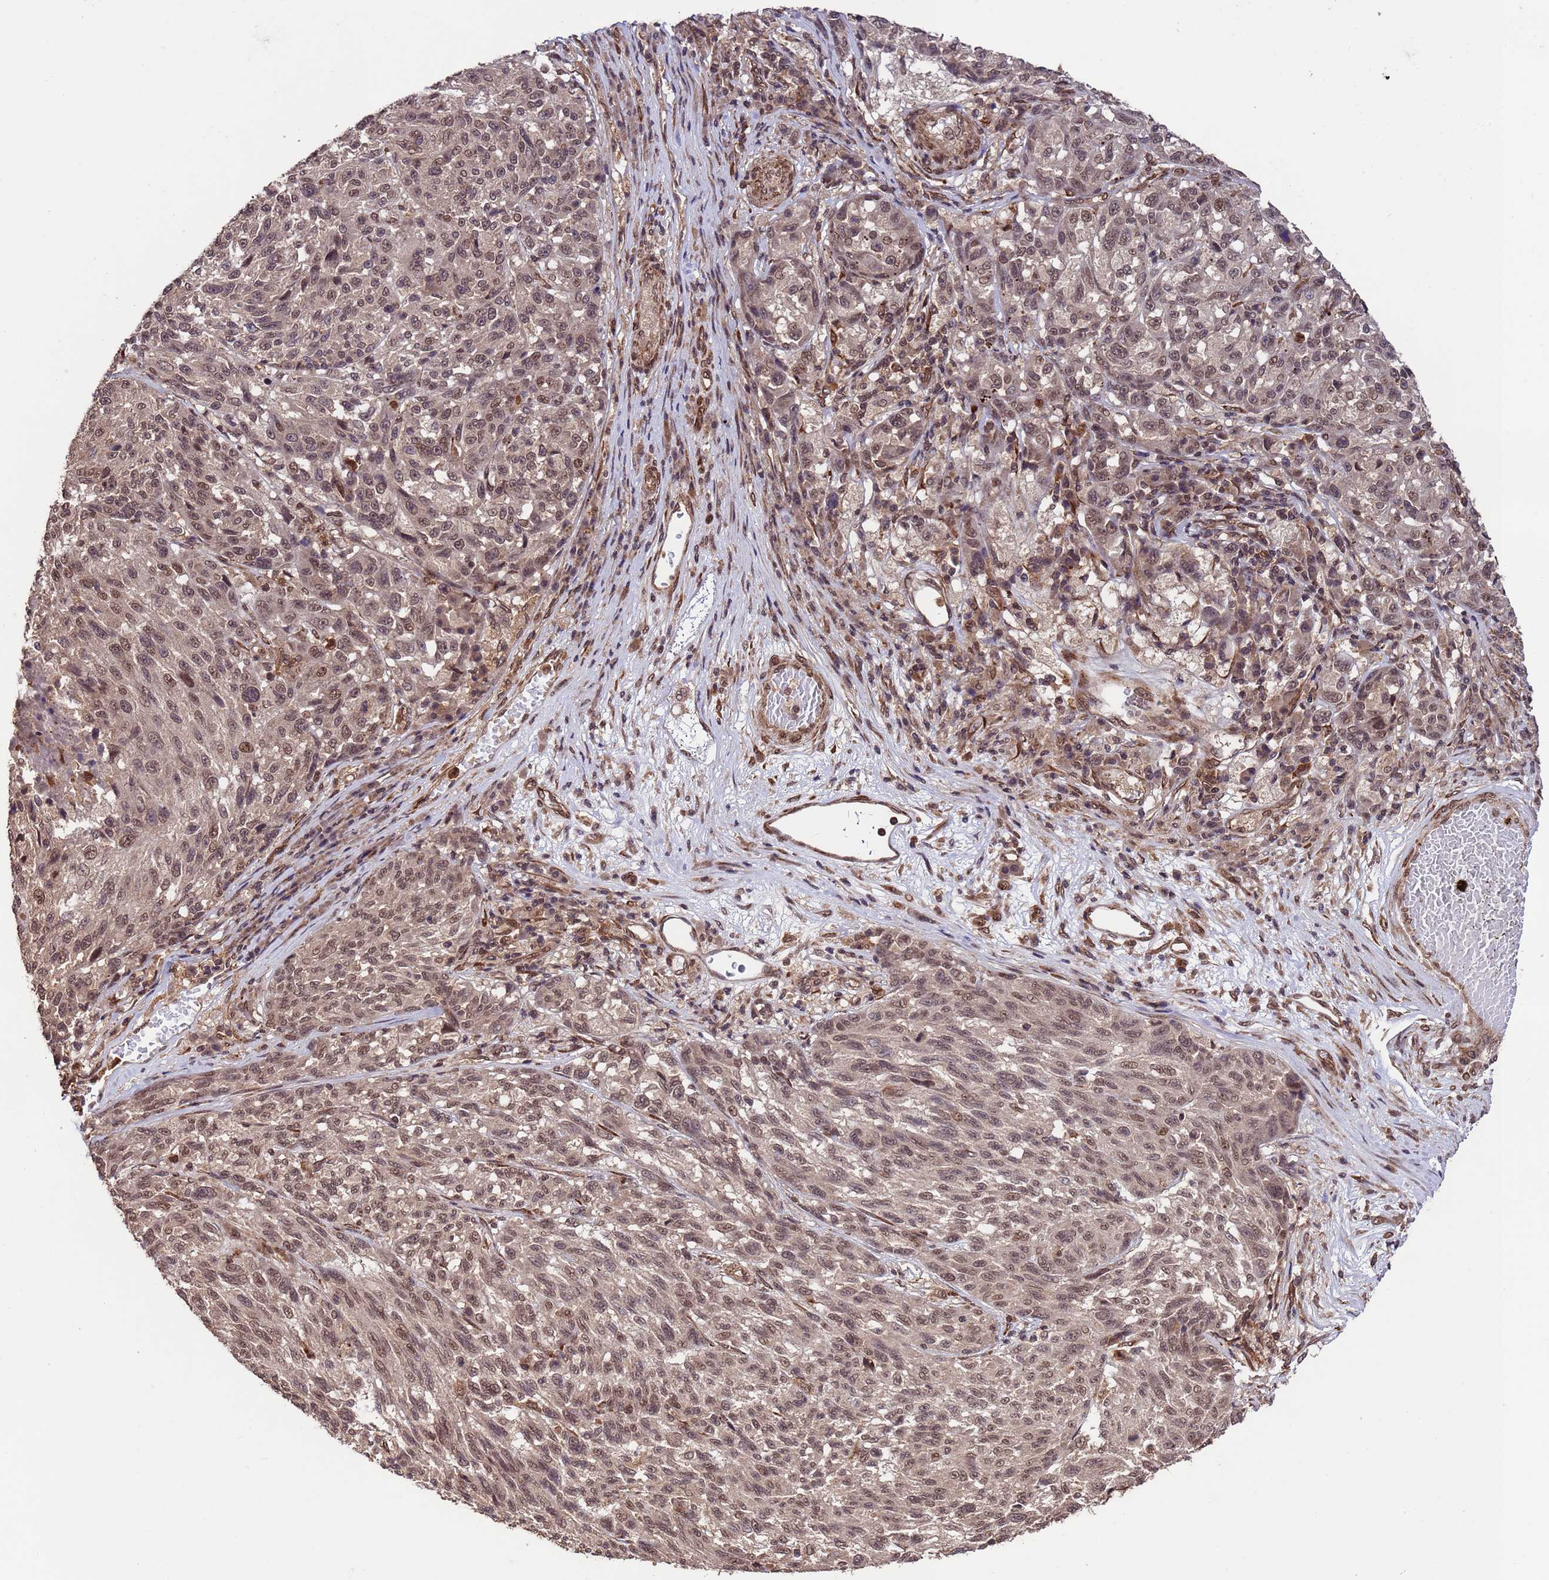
{"staining": {"intensity": "moderate", "quantity": ">75%", "location": "nuclear"}, "tissue": "melanoma", "cell_type": "Tumor cells", "image_type": "cancer", "snomed": [{"axis": "morphology", "description": "Malignant melanoma, NOS"}, {"axis": "topography", "description": "Skin"}], "caption": "This histopathology image demonstrates malignant melanoma stained with immunohistochemistry to label a protein in brown. The nuclear of tumor cells show moderate positivity for the protein. Nuclei are counter-stained blue.", "gene": "VSTM4", "patient": {"sex": "male", "age": 53}}